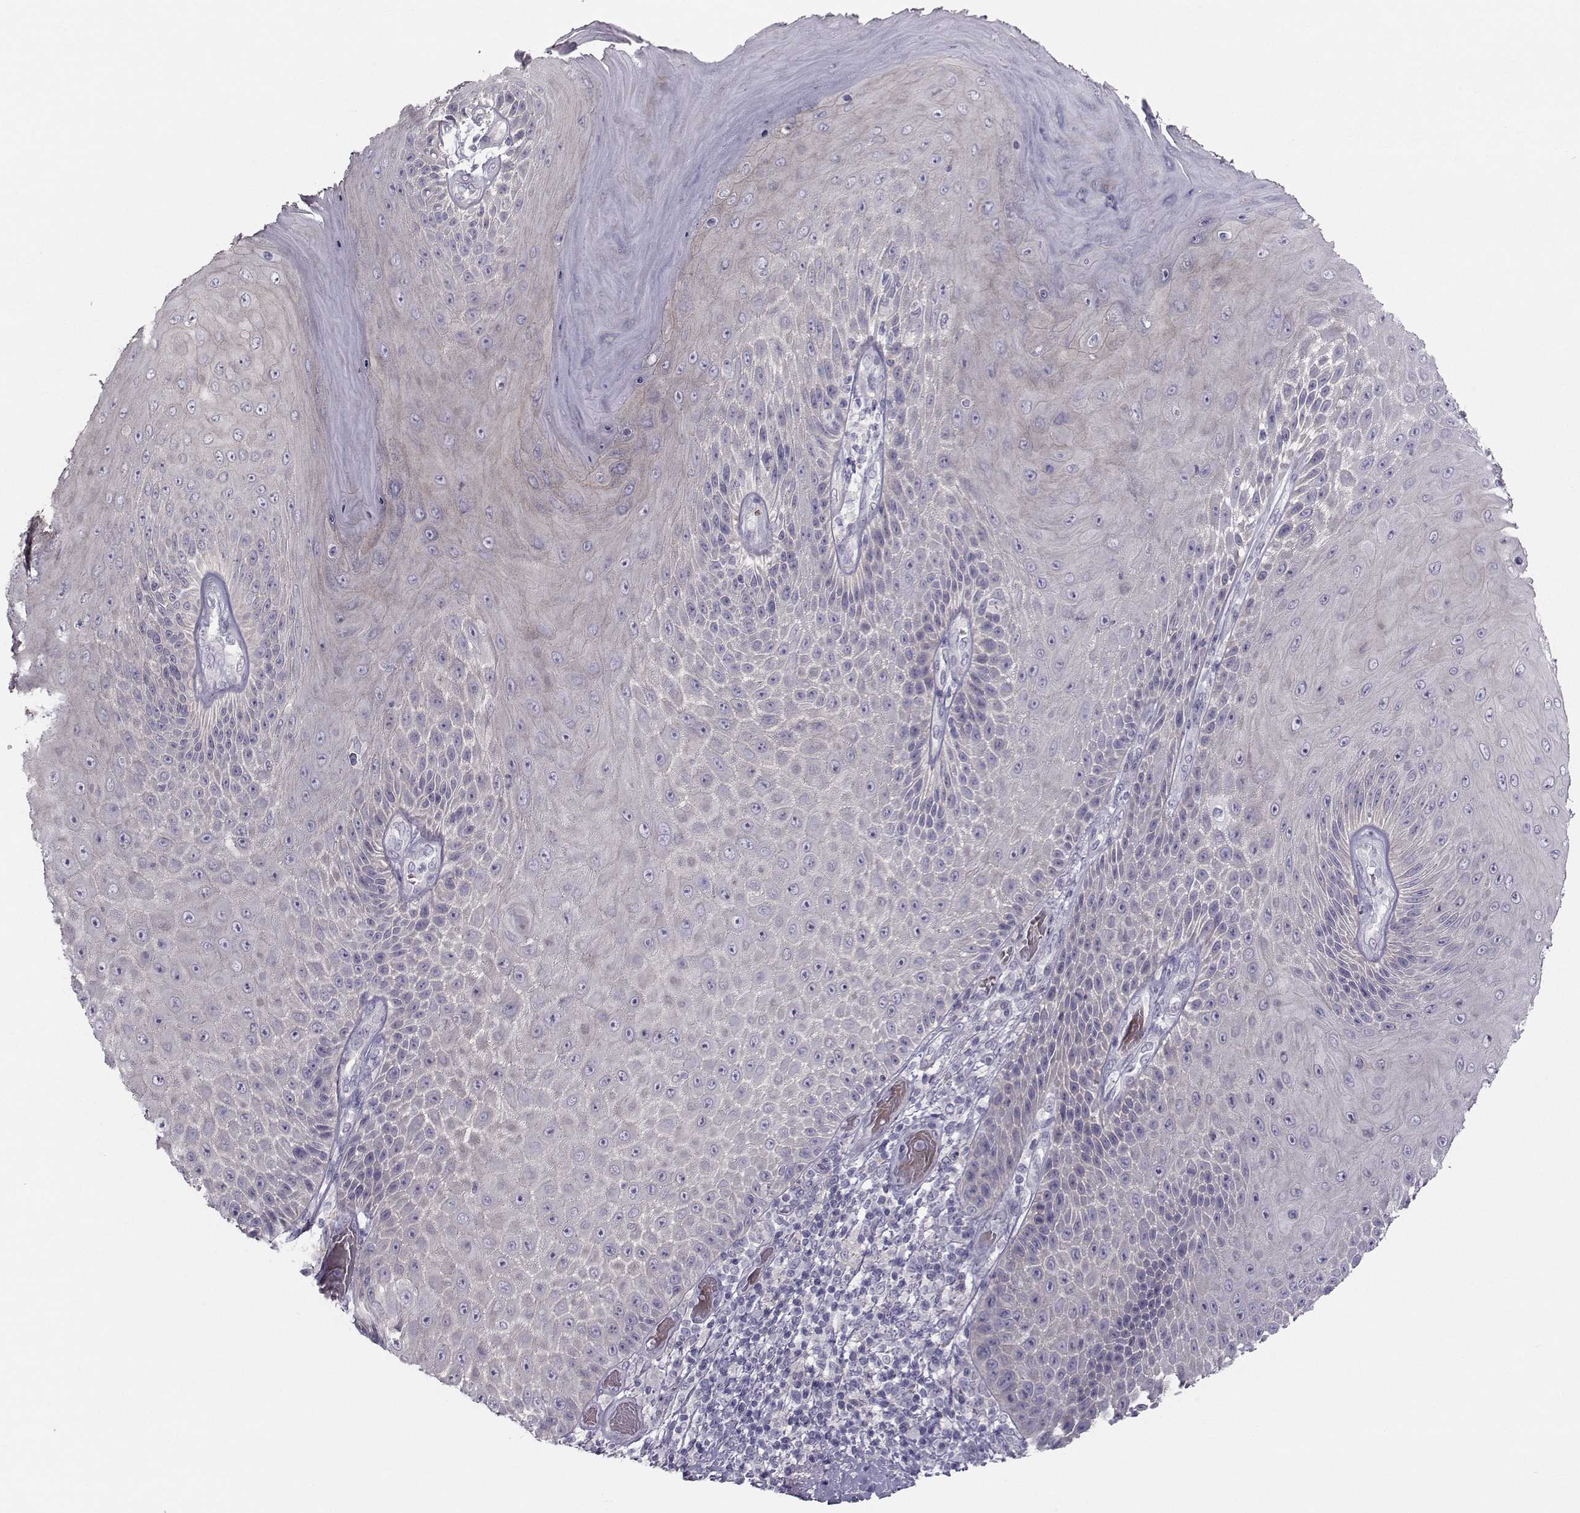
{"staining": {"intensity": "negative", "quantity": "none", "location": "none"}, "tissue": "skin cancer", "cell_type": "Tumor cells", "image_type": "cancer", "snomed": [{"axis": "morphology", "description": "Squamous cell carcinoma, NOS"}, {"axis": "topography", "description": "Skin"}], "caption": "Image shows no significant protein positivity in tumor cells of skin squamous cell carcinoma.", "gene": "GARIN3", "patient": {"sex": "male", "age": 62}}